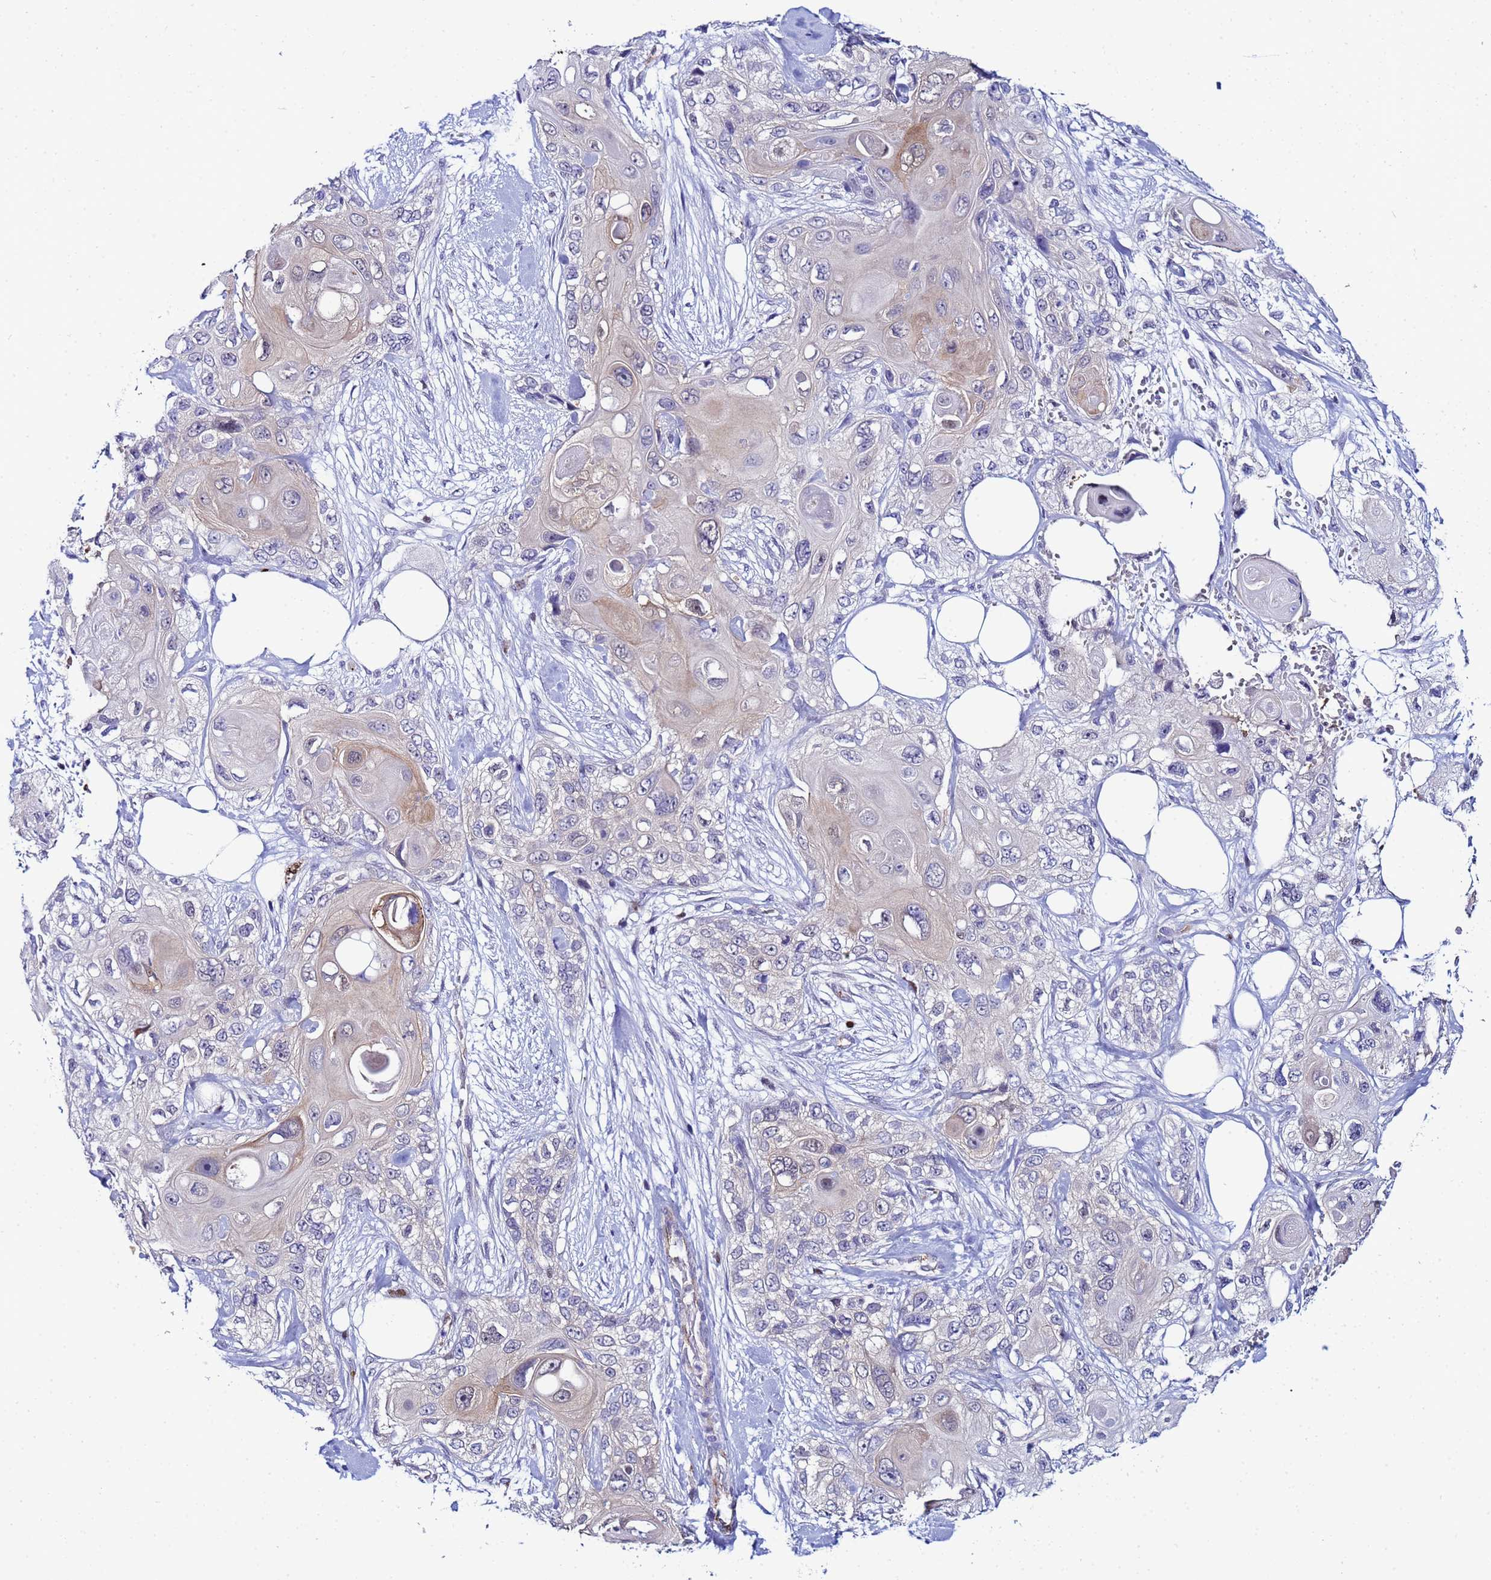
{"staining": {"intensity": "weak", "quantity": "<25%", "location": "cytoplasmic/membranous"}, "tissue": "skin cancer", "cell_type": "Tumor cells", "image_type": "cancer", "snomed": [{"axis": "morphology", "description": "Normal tissue, NOS"}, {"axis": "morphology", "description": "Squamous cell carcinoma, NOS"}, {"axis": "topography", "description": "Skin"}], "caption": "Tumor cells show no significant staining in skin cancer.", "gene": "SLC25A37", "patient": {"sex": "male", "age": 72}}